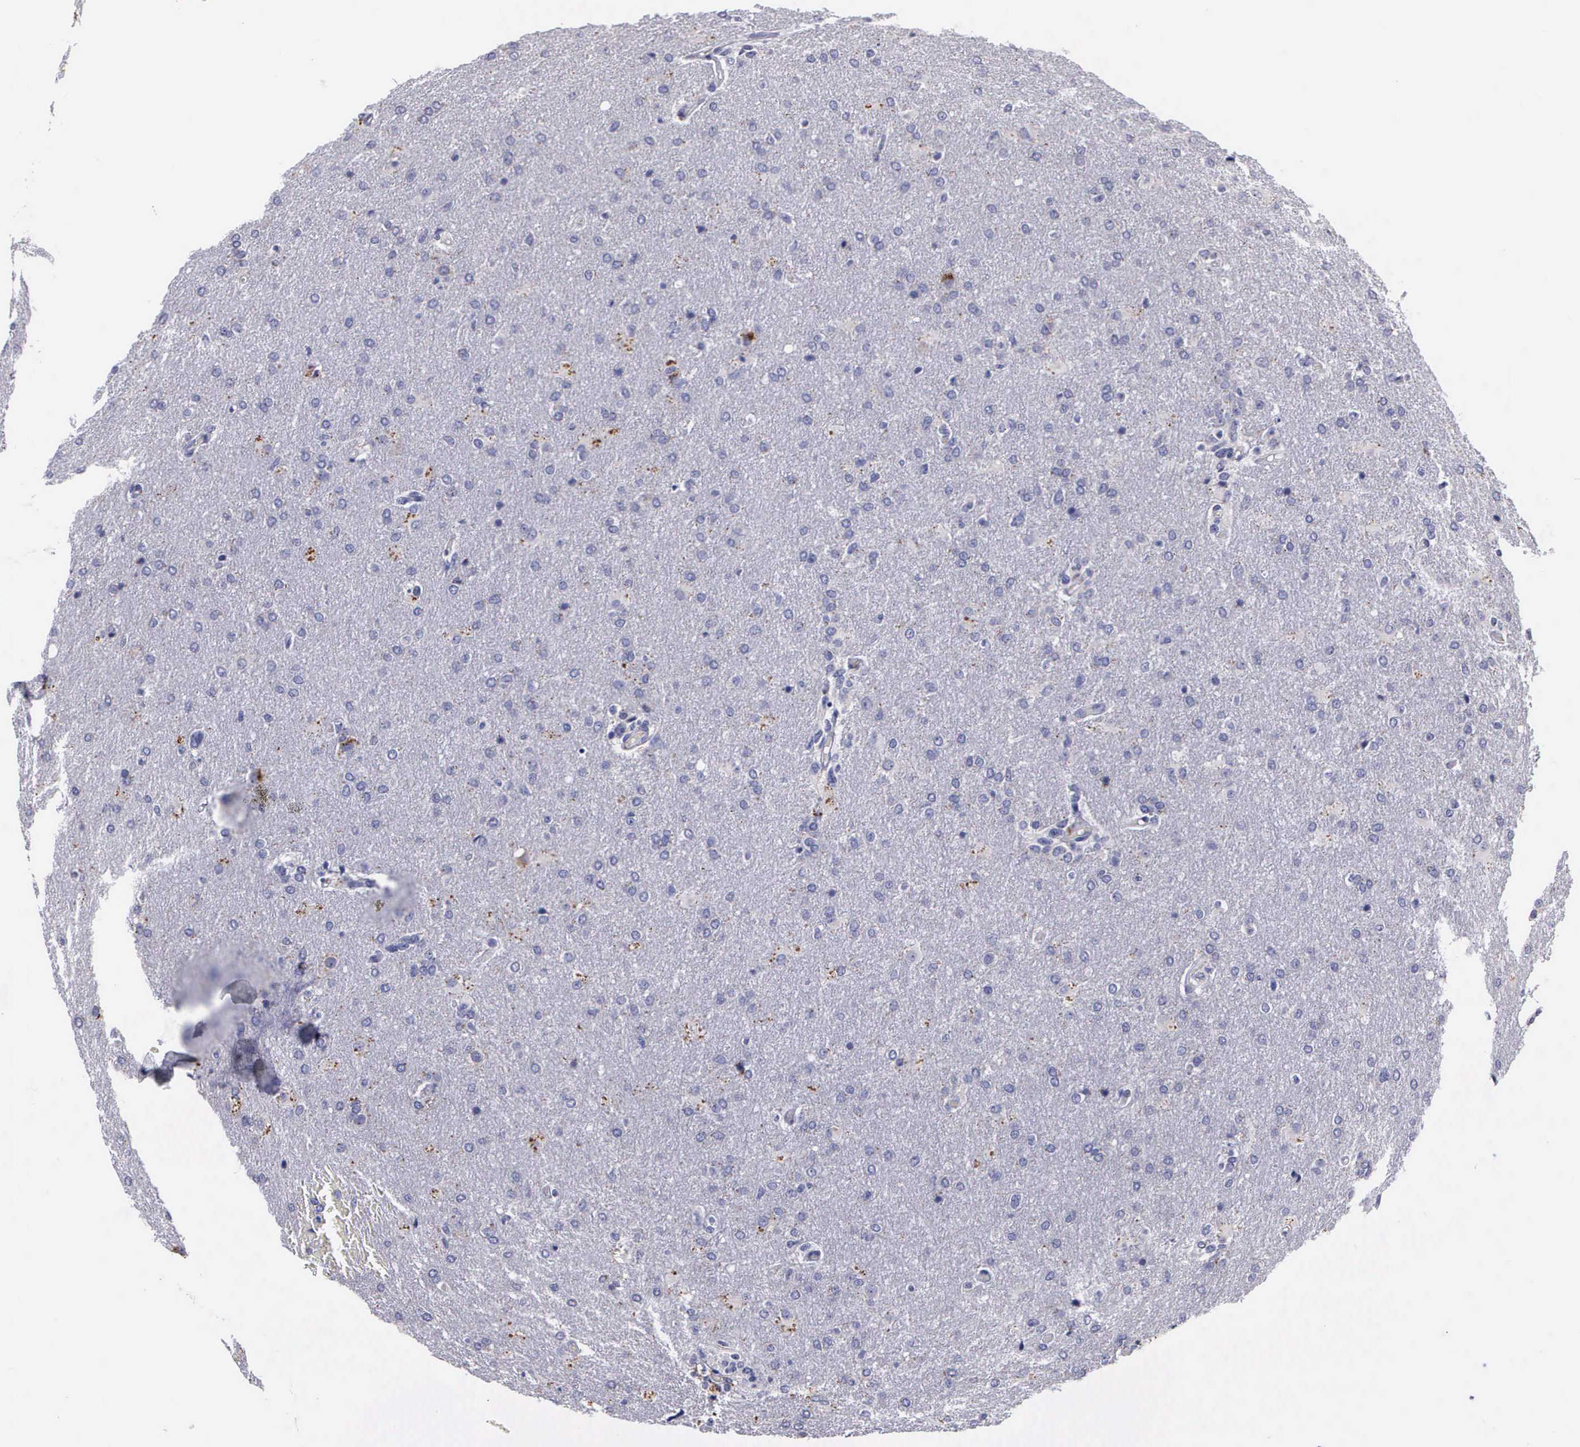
{"staining": {"intensity": "negative", "quantity": "none", "location": "none"}, "tissue": "glioma", "cell_type": "Tumor cells", "image_type": "cancer", "snomed": [{"axis": "morphology", "description": "Glioma, malignant, High grade"}, {"axis": "topography", "description": "Brain"}], "caption": "Tumor cells are negative for protein expression in human malignant glioma (high-grade).", "gene": "CRELD2", "patient": {"sex": "male", "age": 68}}